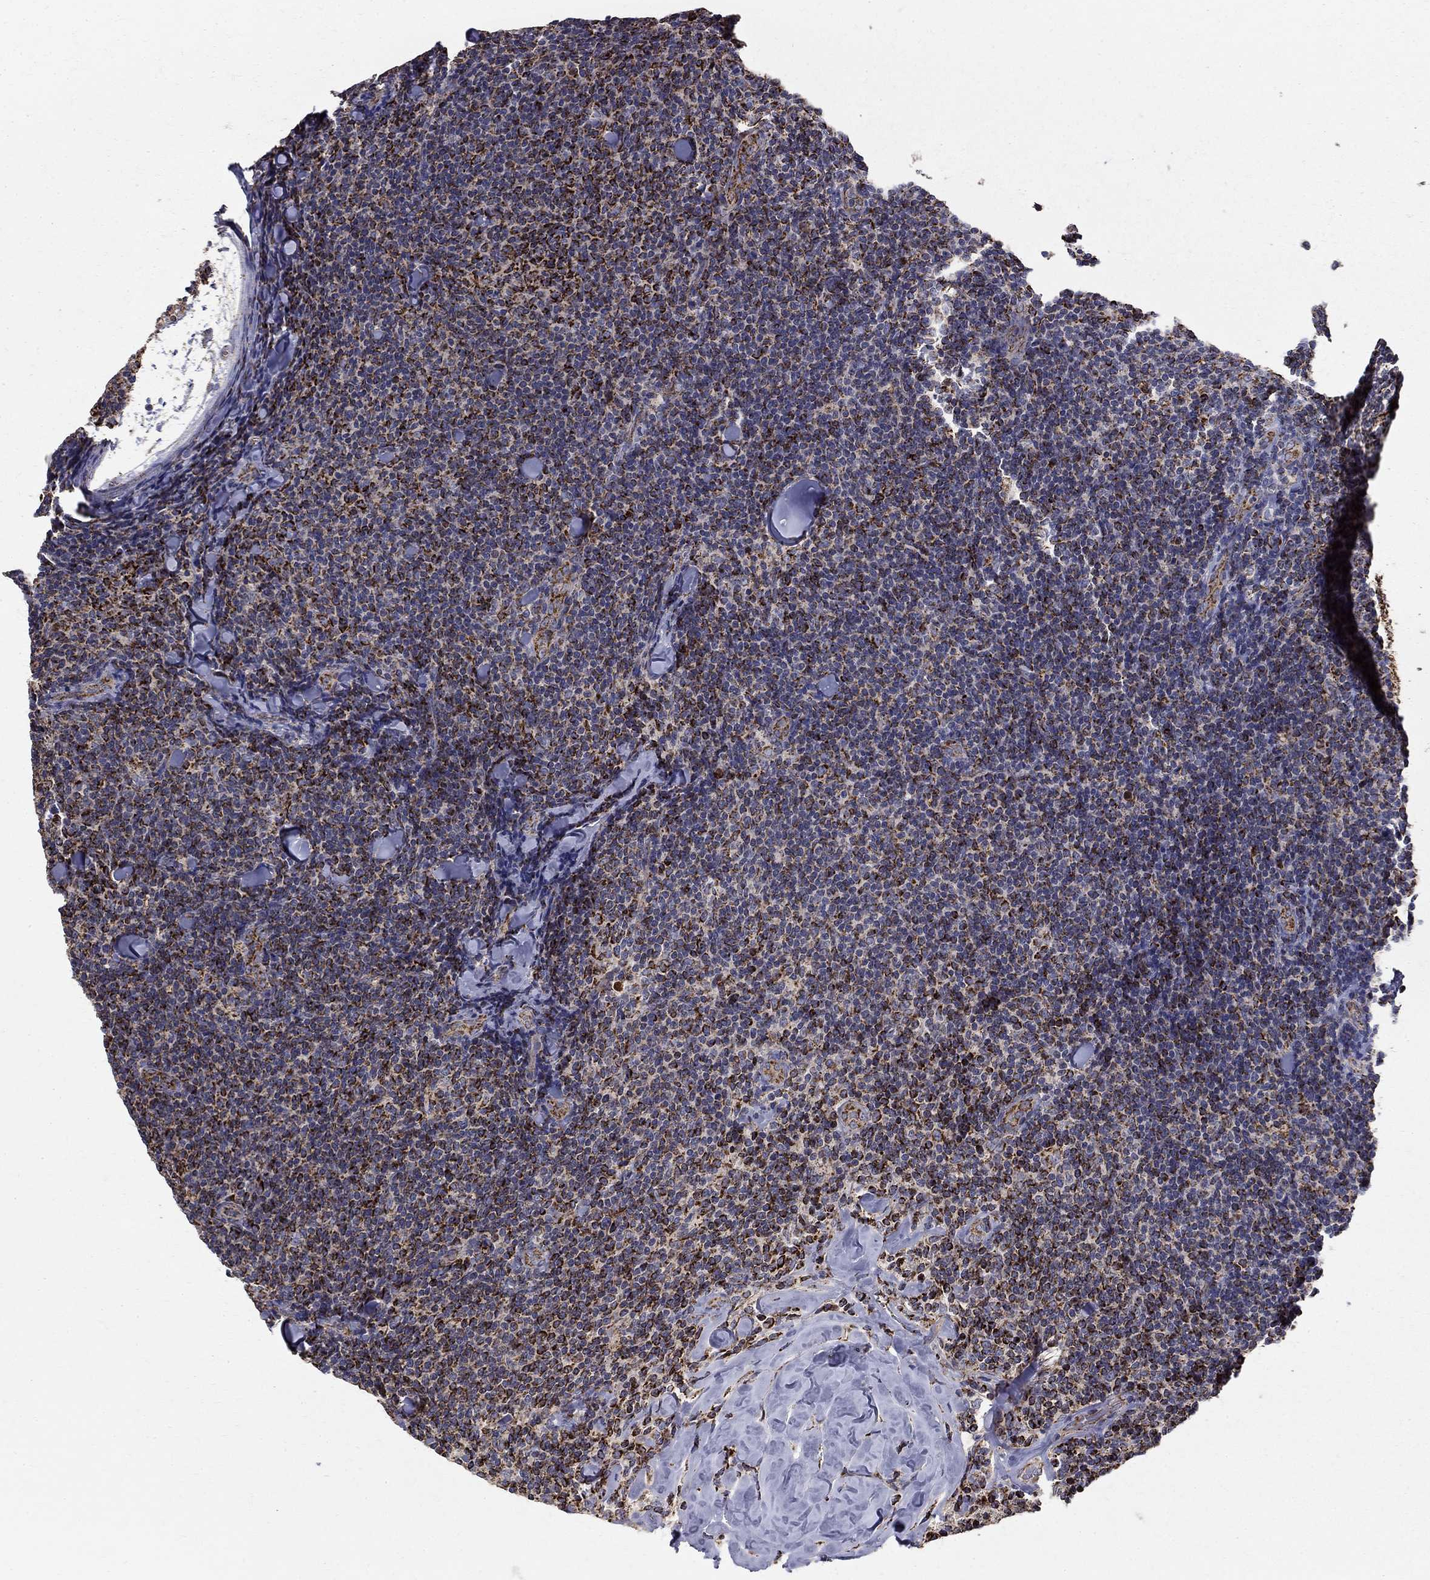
{"staining": {"intensity": "strong", "quantity": "25%-75%", "location": "cytoplasmic/membranous"}, "tissue": "lymphoma", "cell_type": "Tumor cells", "image_type": "cancer", "snomed": [{"axis": "morphology", "description": "Malignant lymphoma, non-Hodgkin's type, Low grade"}, {"axis": "topography", "description": "Lymph node"}], "caption": "Malignant lymphoma, non-Hodgkin's type (low-grade) stained with a protein marker exhibits strong staining in tumor cells.", "gene": "GCSH", "patient": {"sex": "female", "age": 56}}